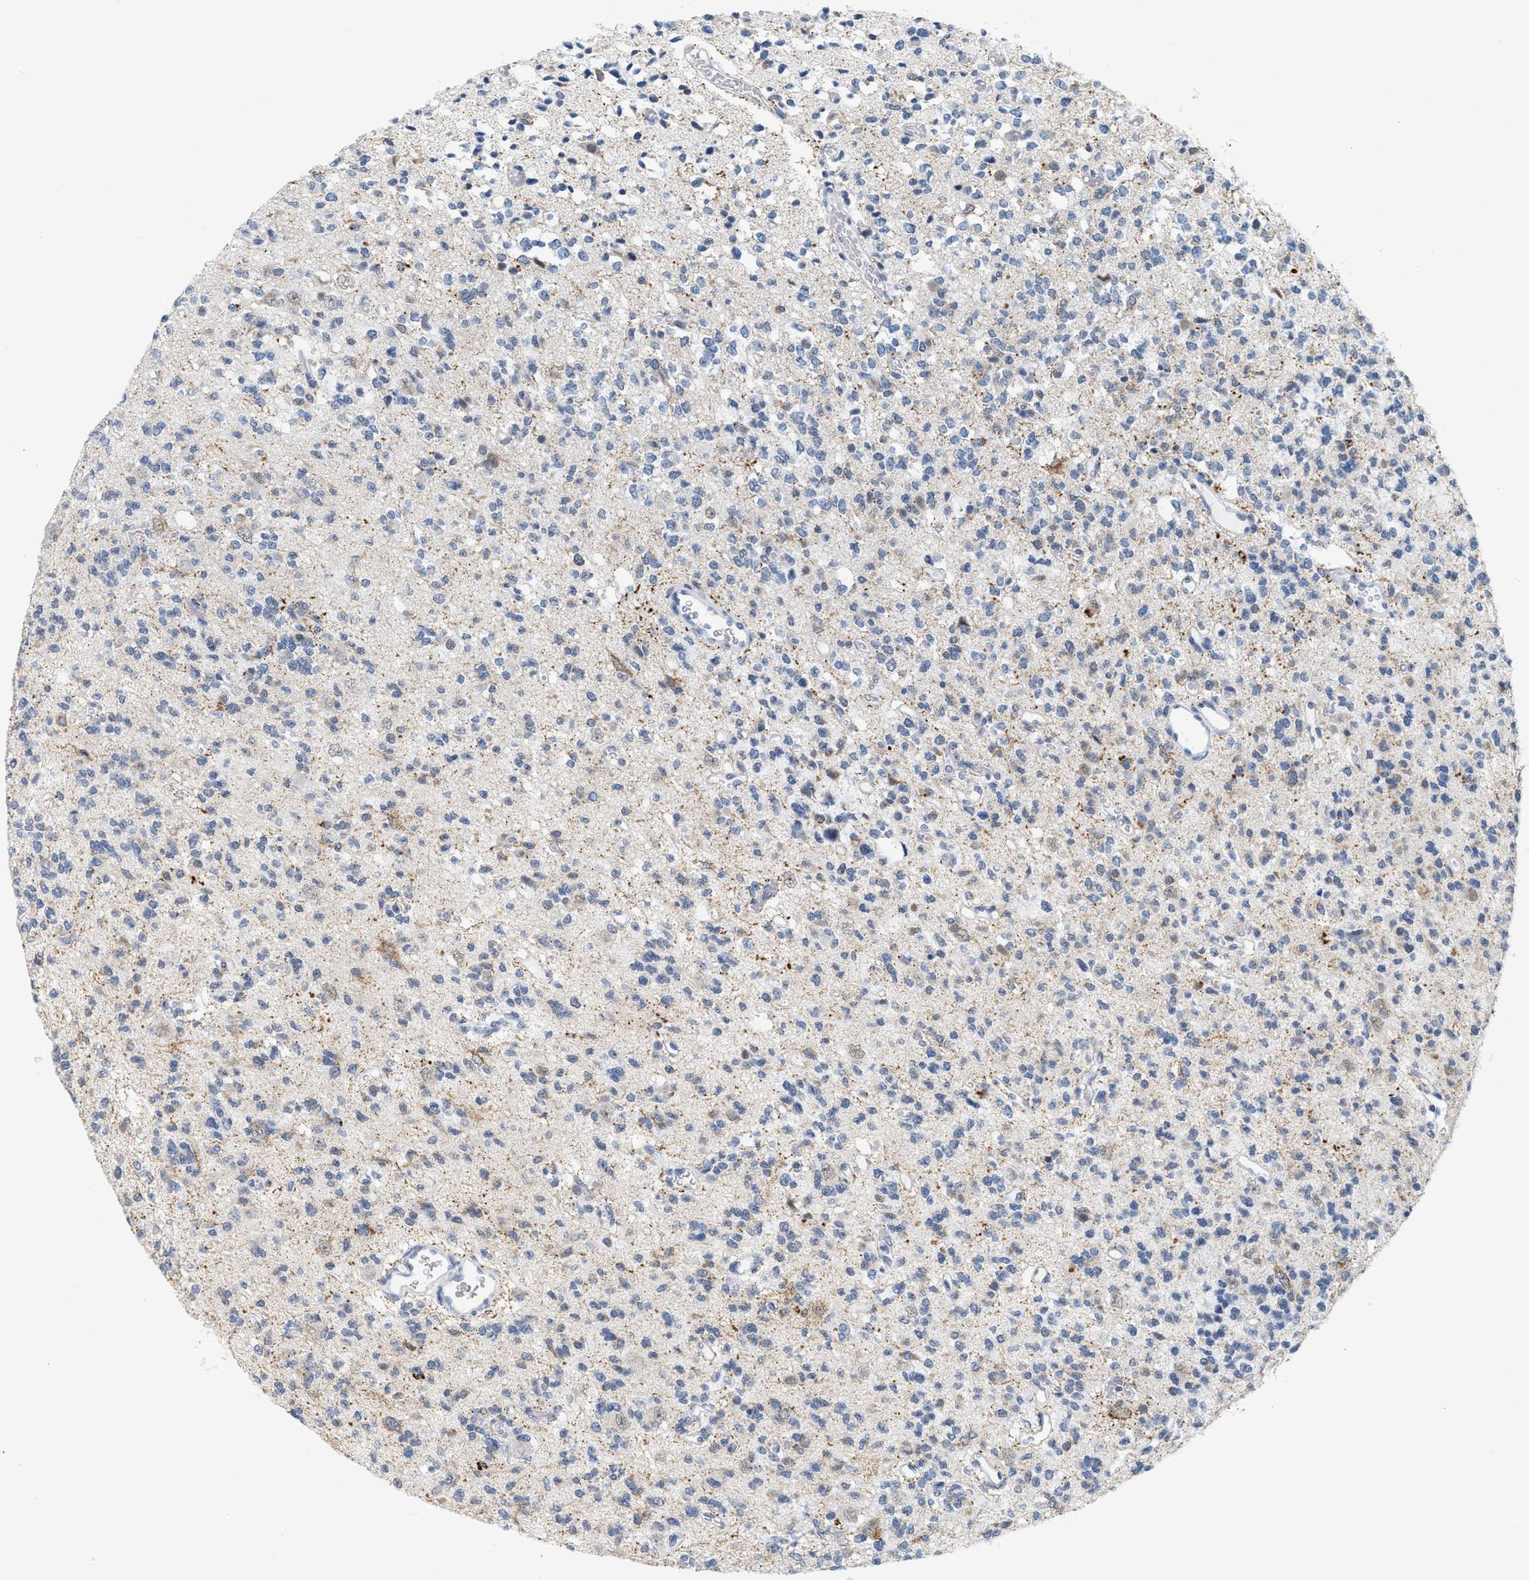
{"staining": {"intensity": "negative", "quantity": "none", "location": "none"}, "tissue": "glioma", "cell_type": "Tumor cells", "image_type": "cancer", "snomed": [{"axis": "morphology", "description": "Glioma, malignant, Low grade"}, {"axis": "topography", "description": "Brain"}], "caption": "Protein analysis of malignant glioma (low-grade) reveals no significant staining in tumor cells. (DAB (3,3'-diaminobenzidine) IHC with hematoxylin counter stain).", "gene": "XIRP1", "patient": {"sex": "male", "age": 38}}